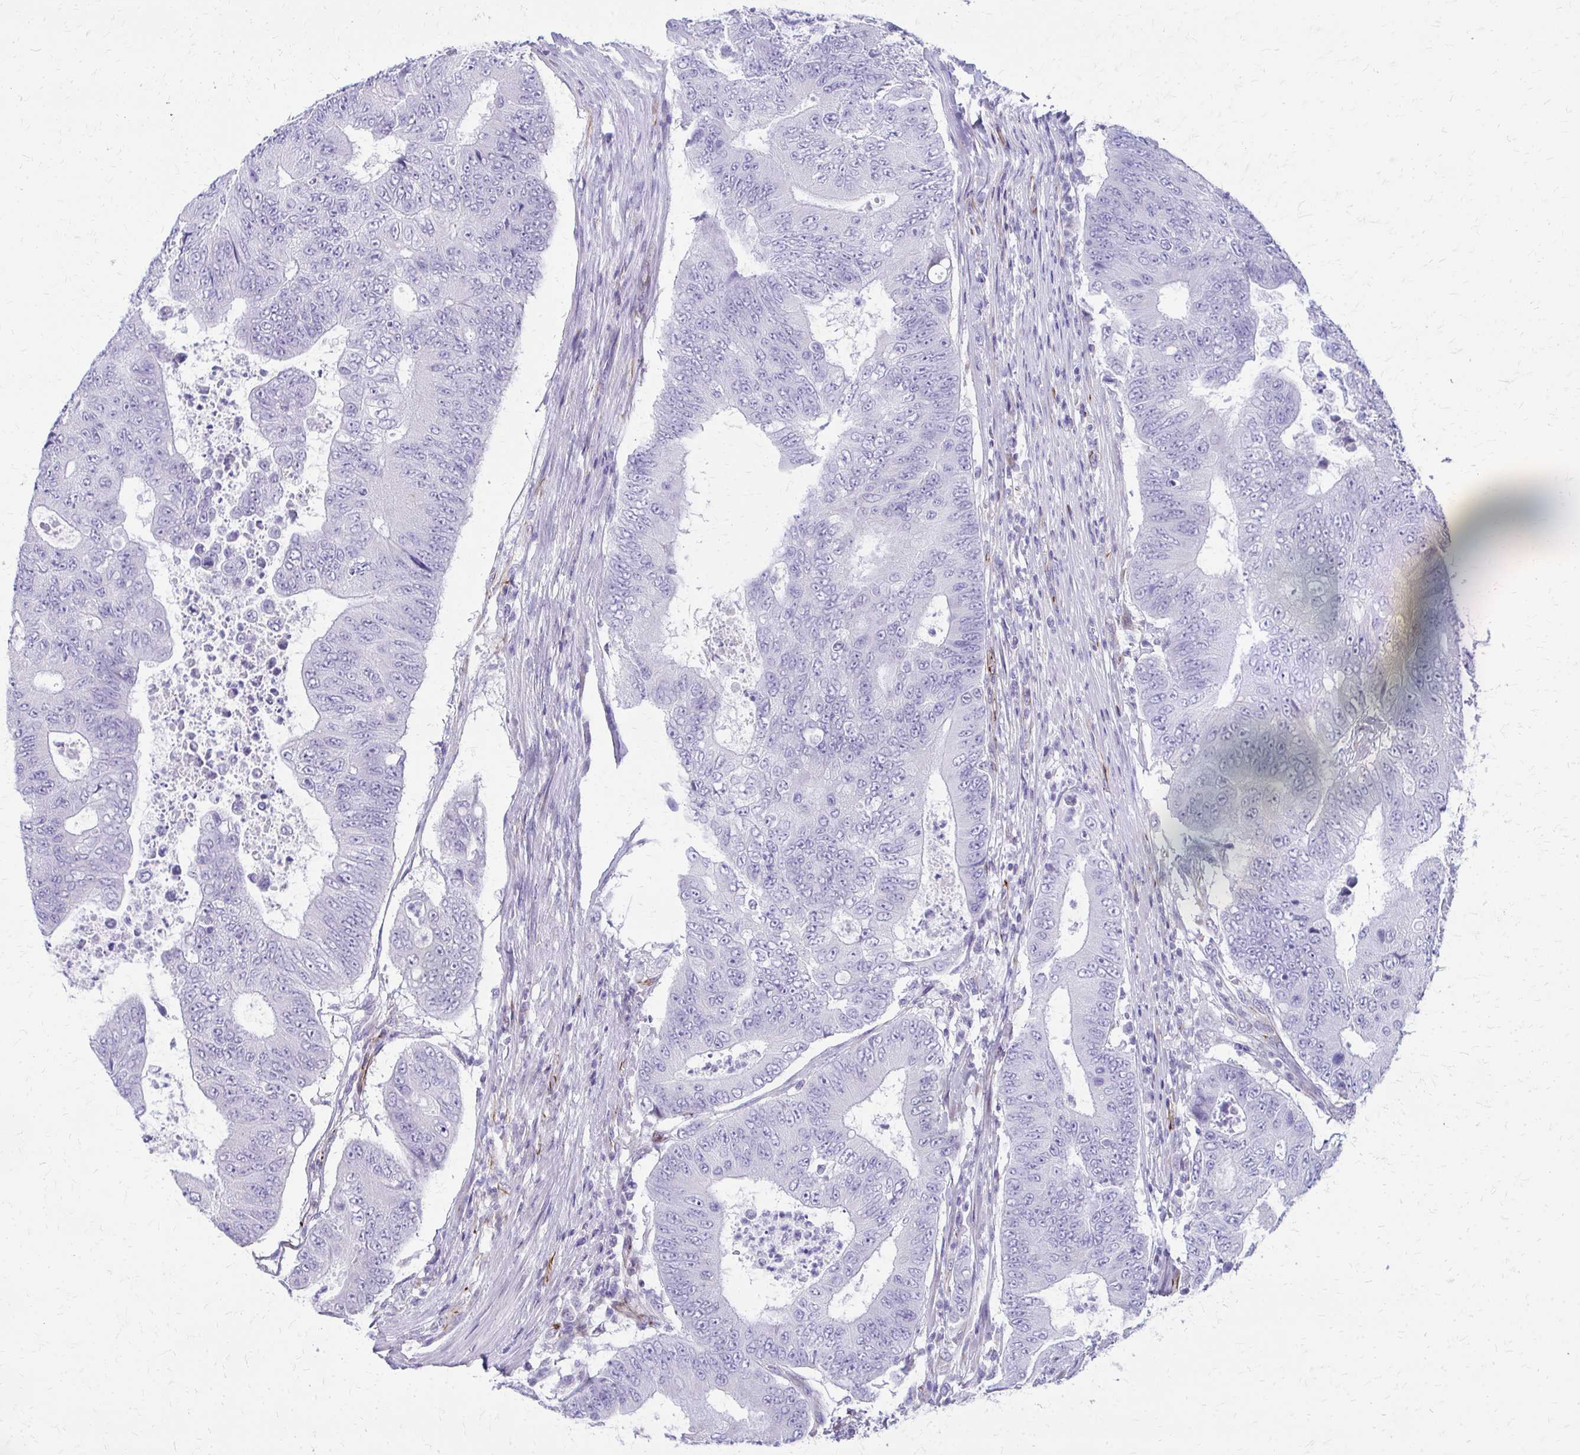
{"staining": {"intensity": "negative", "quantity": "none", "location": "none"}, "tissue": "colorectal cancer", "cell_type": "Tumor cells", "image_type": "cancer", "snomed": [{"axis": "morphology", "description": "Adenocarcinoma, NOS"}, {"axis": "topography", "description": "Colon"}], "caption": "Immunohistochemistry (IHC) histopathology image of neoplastic tissue: human adenocarcinoma (colorectal) stained with DAB shows no significant protein expression in tumor cells.", "gene": "TRIM6", "patient": {"sex": "female", "age": 48}}